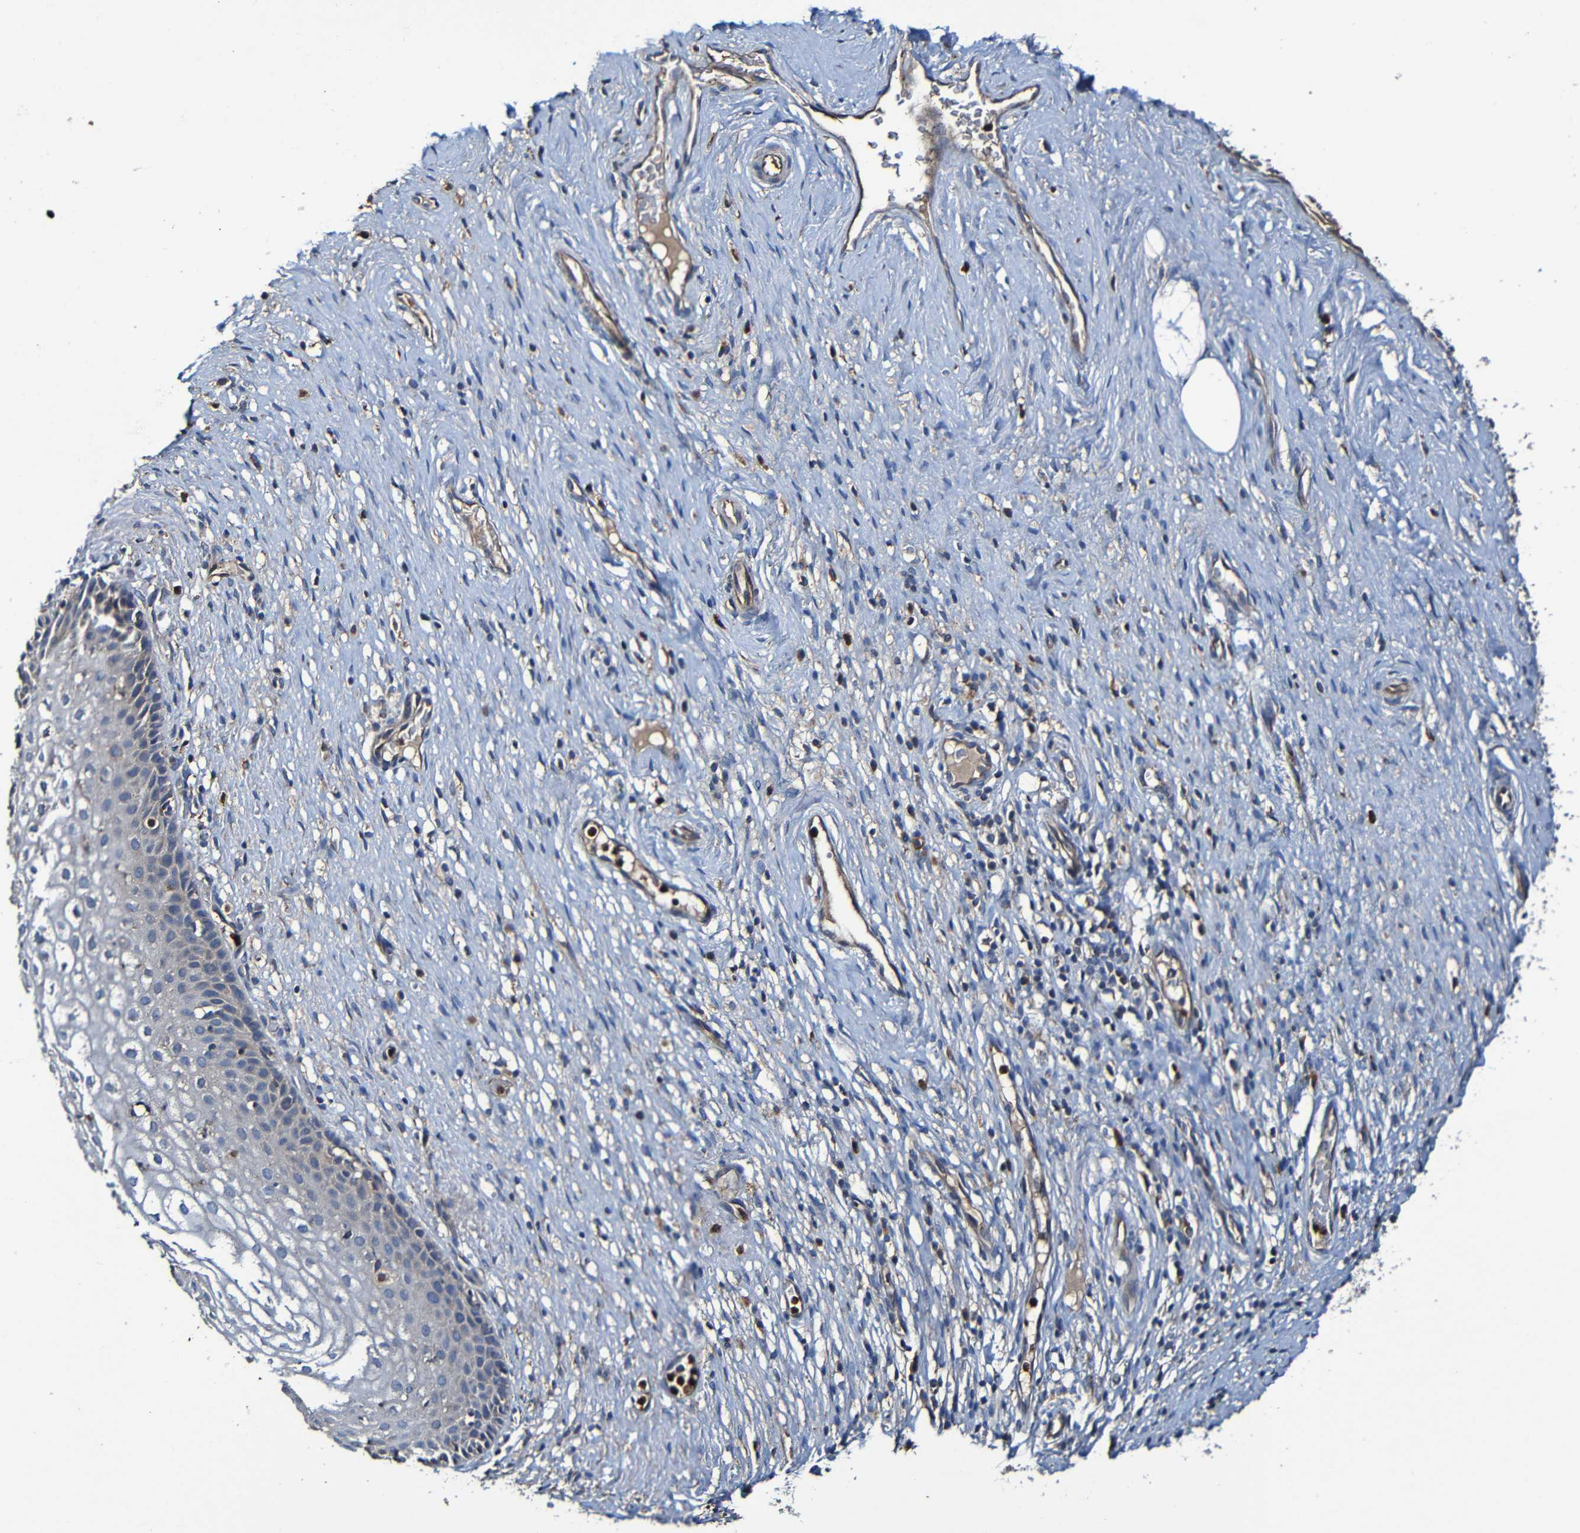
{"staining": {"intensity": "weak", "quantity": "<25%", "location": "cytoplasmic/membranous"}, "tissue": "cervical cancer", "cell_type": "Tumor cells", "image_type": "cancer", "snomed": [{"axis": "morphology", "description": "Squamous cell carcinoma, NOS"}, {"axis": "topography", "description": "Cervix"}], "caption": "Human cervical cancer (squamous cell carcinoma) stained for a protein using immunohistochemistry (IHC) shows no positivity in tumor cells.", "gene": "ADAM15", "patient": {"sex": "female", "age": 51}}